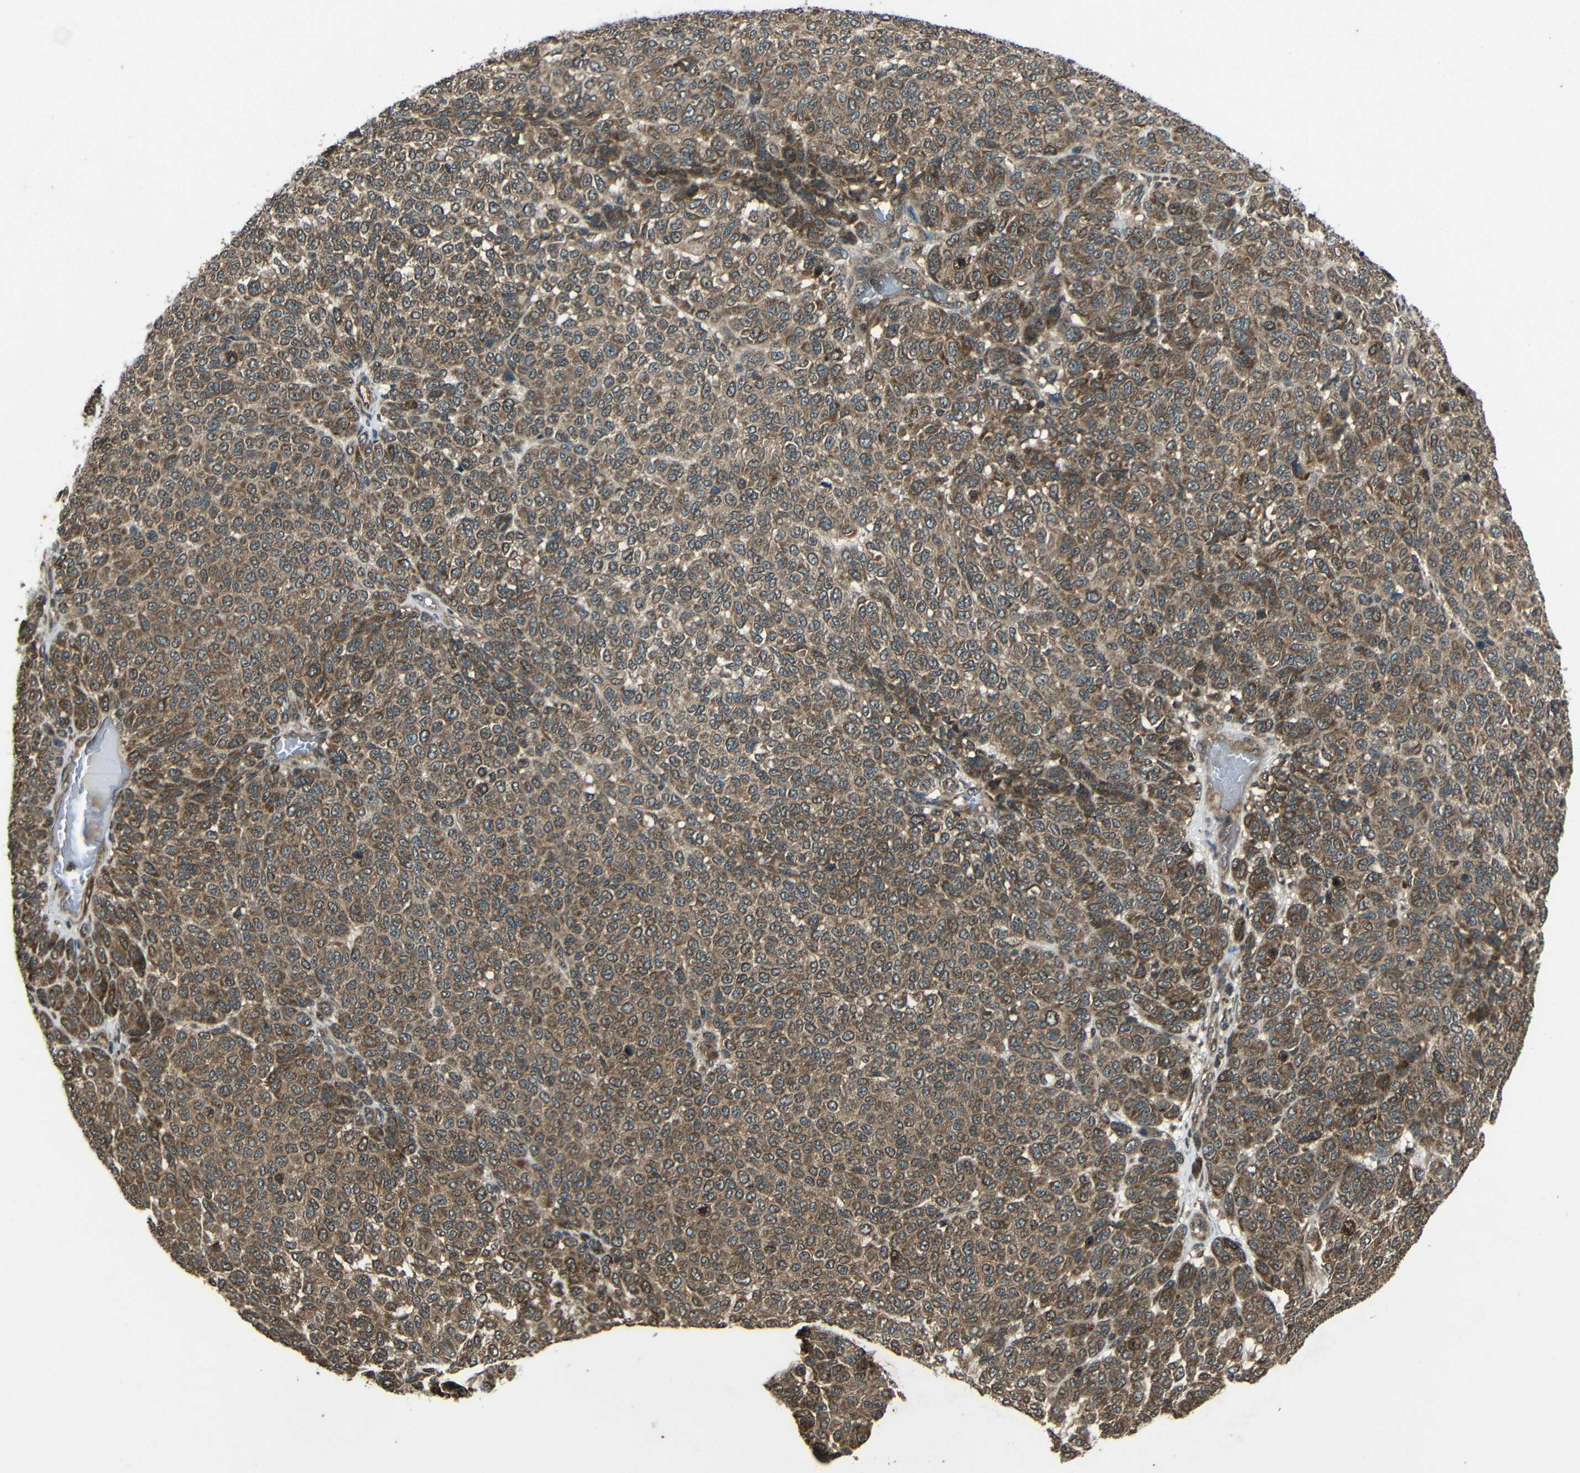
{"staining": {"intensity": "moderate", "quantity": ">75%", "location": "cytoplasmic/membranous,nuclear"}, "tissue": "melanoma", "cell_type": "Tumor cells", "image_type": "cancer", "snomed": [{"axis": "morphology", "description": "Malignant melanoma, NOS"}, {"axis": "topography", "description": "Skin"}], "caption": "IHC (DAB (3,3'-diaminobenzidine)) staining of melanoma shows moderate cytoplasmic/membranous and nuclear protein expression in about >75% of tumor cells.", "gene": "PLK2", "patient": {"sex": "male", "age": 59}}